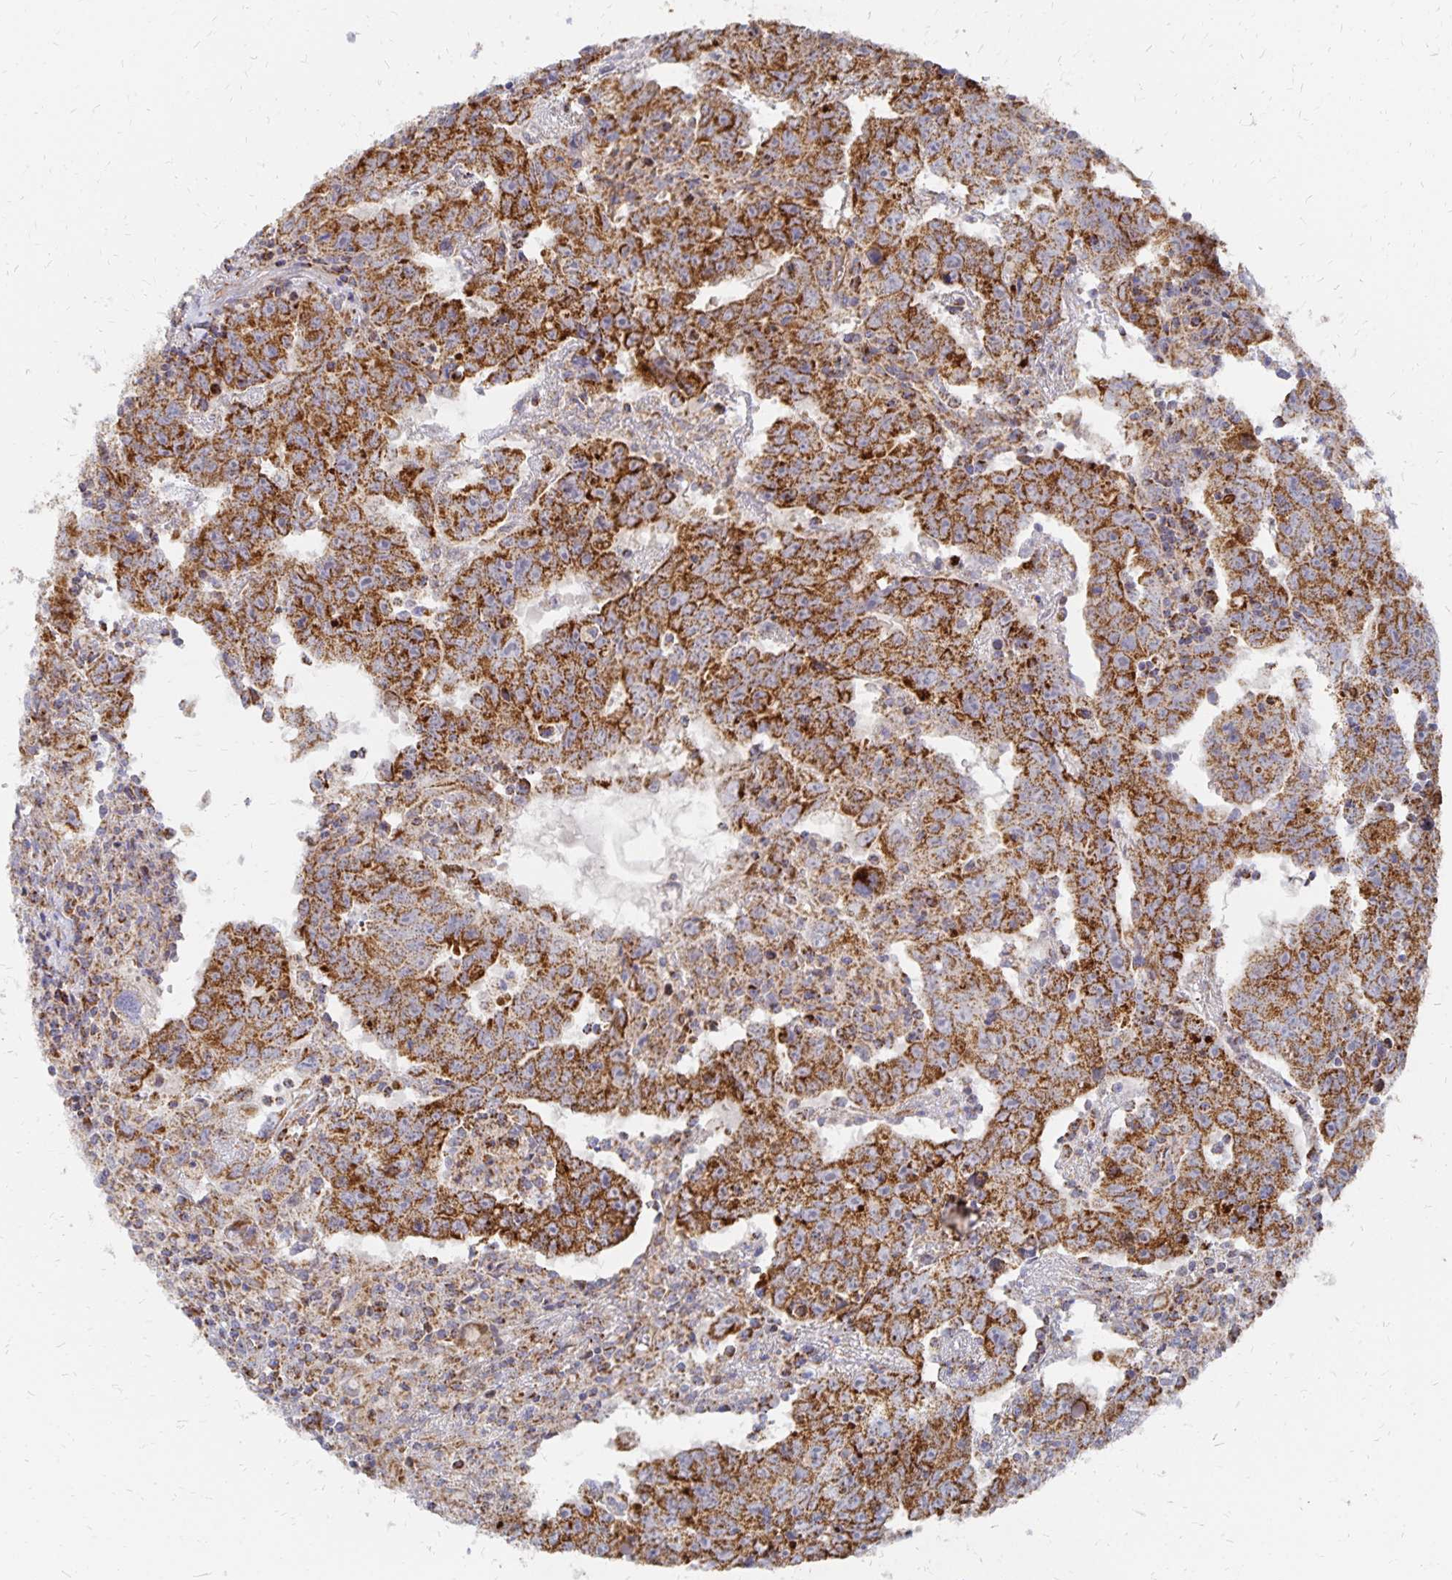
{"staining": {"intensity": "strong", "quantity": ">75%", "location": "cytoplasmic/membranous"}, "tissue": "testis cancer", "cell_type": "Tumor cells", "image_type": "cancer", "snomed": [{"axis": "morphology", "description": "Carcinoma, Embryonal, NOS"}, {"axis": "topography", "description": "Testis"}], "caption": "Protein staining of testis embryonal carcinoma tissue exhibits strong cytoplasmic/membranous expression in about >75% of tumor cells.", "gene": "STOML2", "patient": {"sex": "male", "age": 22}}